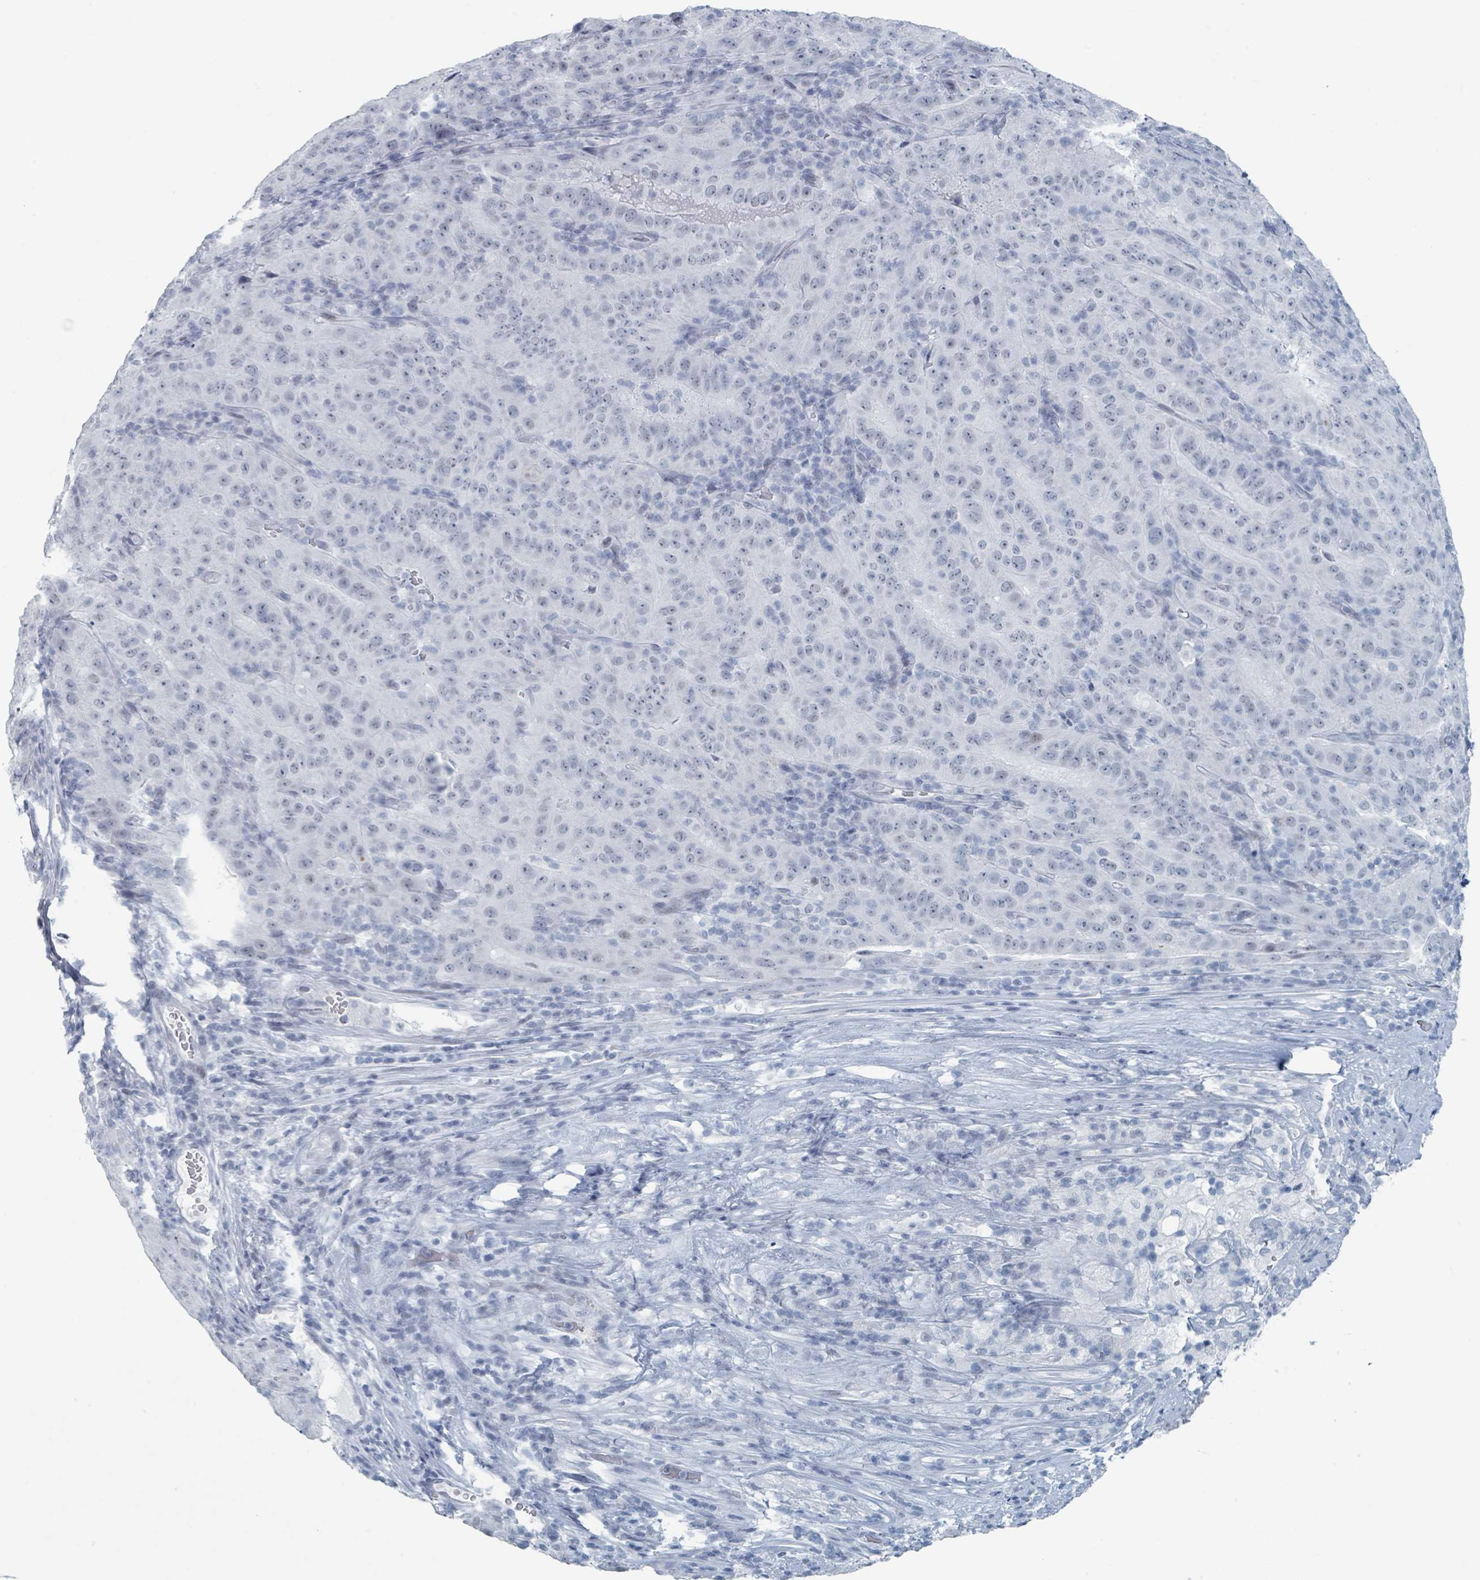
{"staining": {"intensity": "negative", "quantity": "none", "location": "none"}, "tissue": "pancreatic cancer", "cell_type": "Tumor cells", "image_type": "cancer", "snomed": [{"axis": "morphology", "description": "Adenocarcinoma, NOS"}, {"axis": "topography", "description": "Pancreas"}], "caption": "Immunohistochemistry (IHC) micrograph of adenocarcinoma (pancreatic) stained for a protein (brown), which displays no positivity in tumor cells.", "gene": "GPR15LG", "patient": {"sex": "male", "age": 63}}